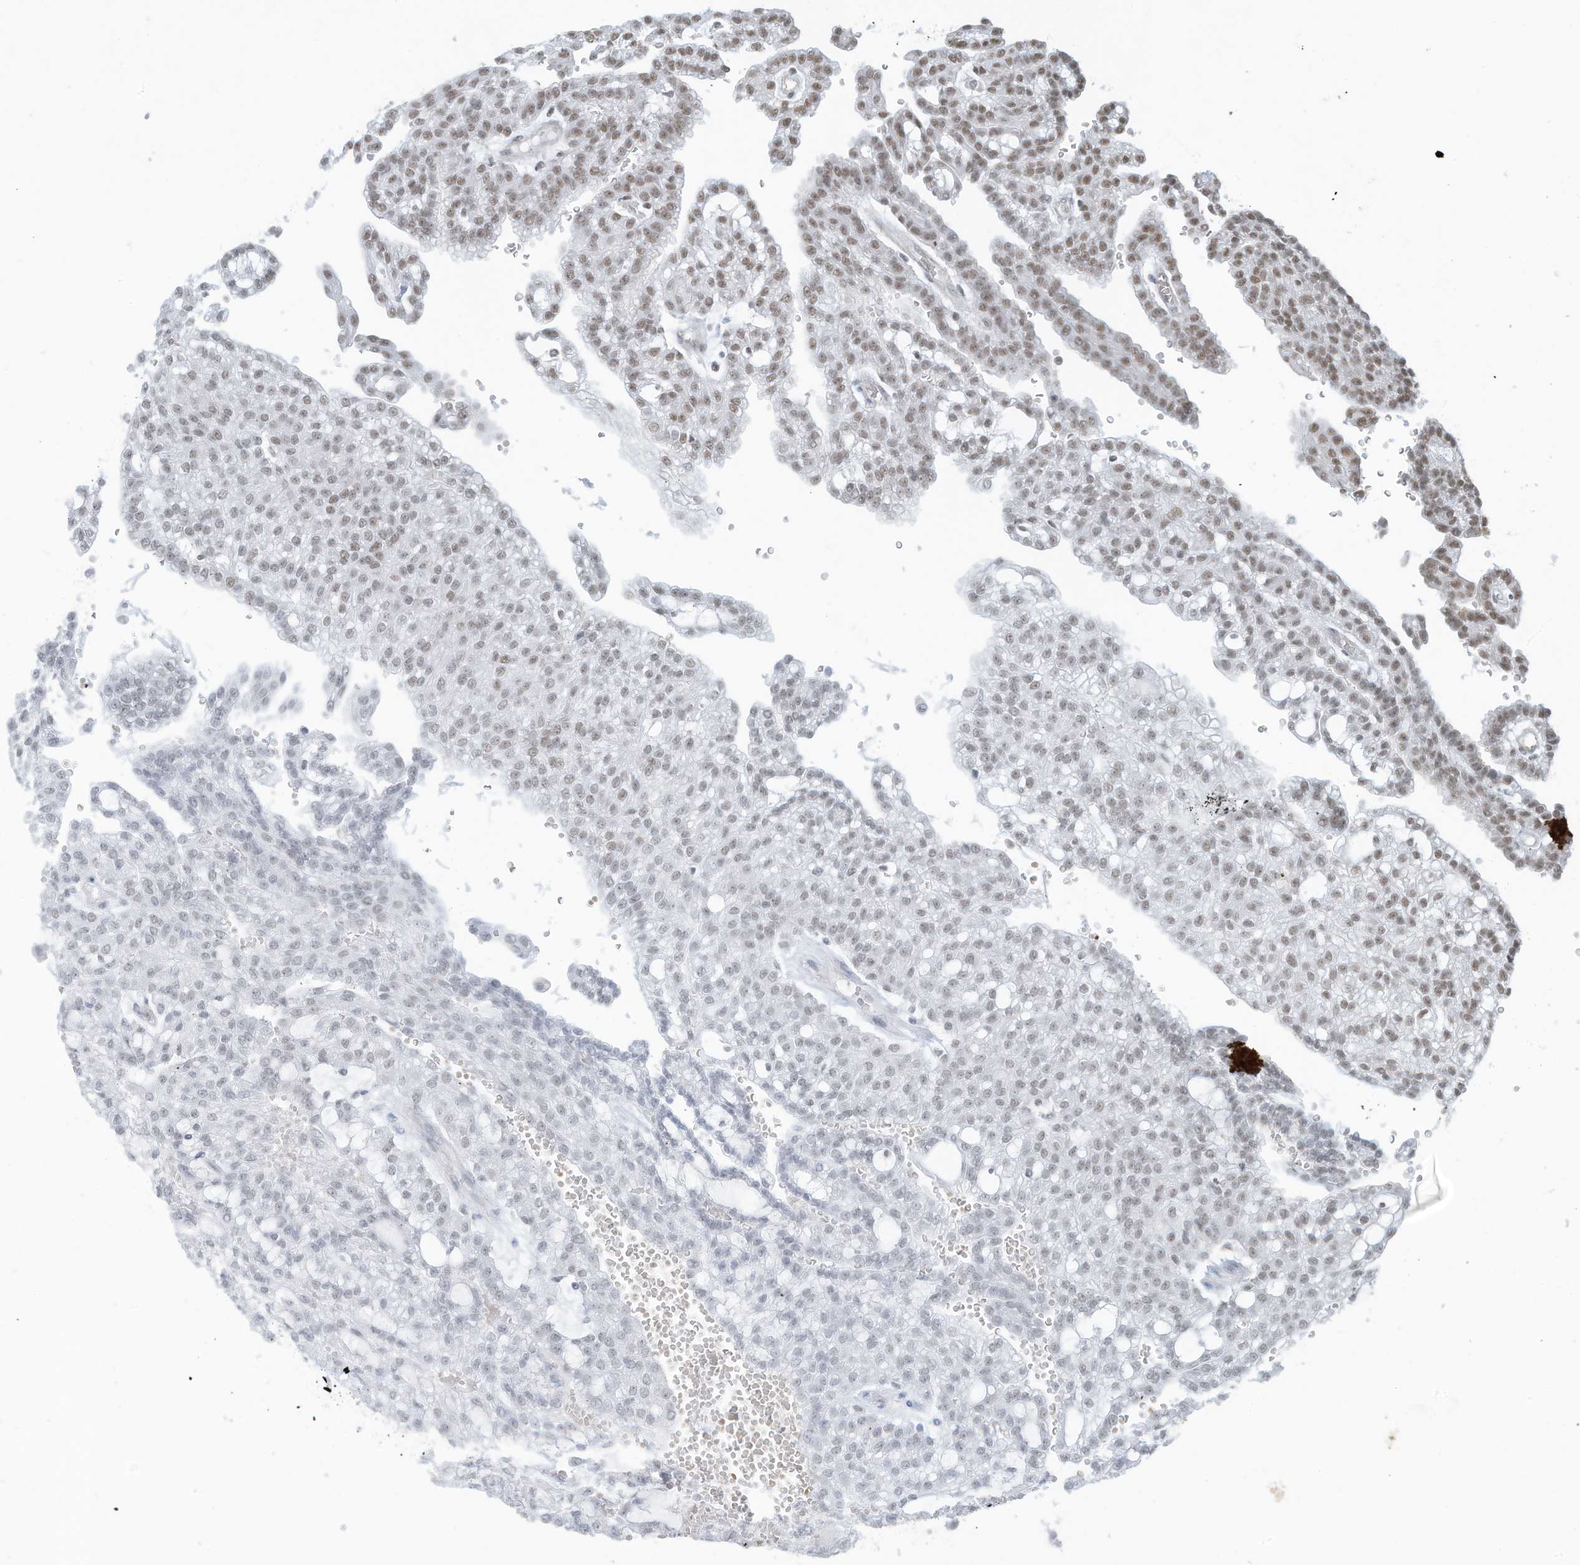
{"staining": {"intensity": "weak", "quantity": "25%-75%", "location": "nuclear"}, "tissue": "renal cancer", "cell_type": "Tumor cells", "image_type": "cancer", "snomed": [{"axis": "morphology", "description": "Adenocarcinoma, NOS"}, {"axis": "topography", "description": "Kidney"}], "caption": "High-power microscopy captured an IHC photomicrograph of adenocarcinoma (renal), revealing weak nuclear expression in approximately 25%-75% of tumor cells. The protein is shown in brown color, while the nuclei are stained blue.", "gene": "DBR1", "patient": {"sex": "male", "age": 63}}